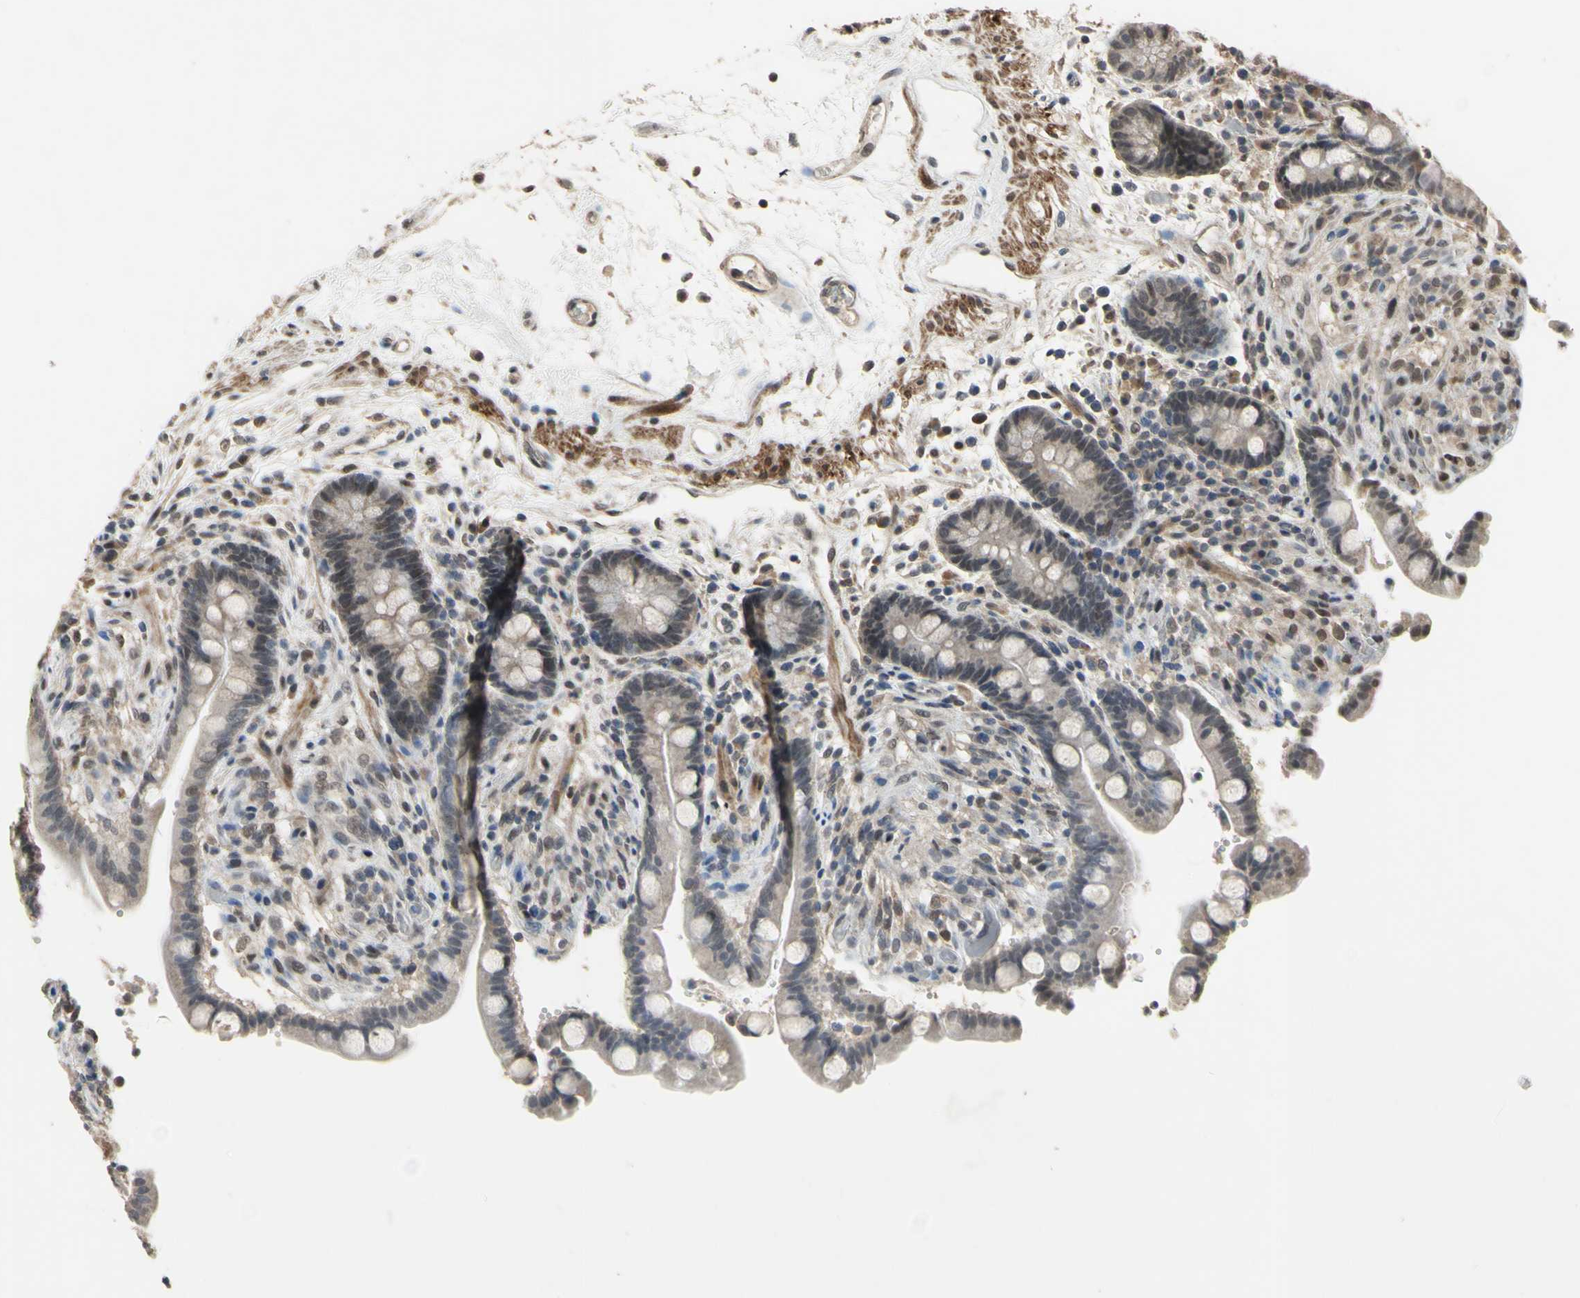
{"staining": {"intensity": "negative", "quantity": "none", "location": "none"}, "tissue": "colon", "cell_type": "Endothelial cells", "image_type": "normal", "snomed": [{"axis": "morphology", "description": "Normal tissue, NOS"}, {"axis": "topography", "description": "Colon"}], "caption": "Endothelial cells show no significant protein positivity in unremarkable colon. (DAB (3,3'-diaminobenzidine) IHC visualized using brightfield microscopy, high magnification).", "gene": "ZNF174", "patient": {"sex": "male", "age": 73}}